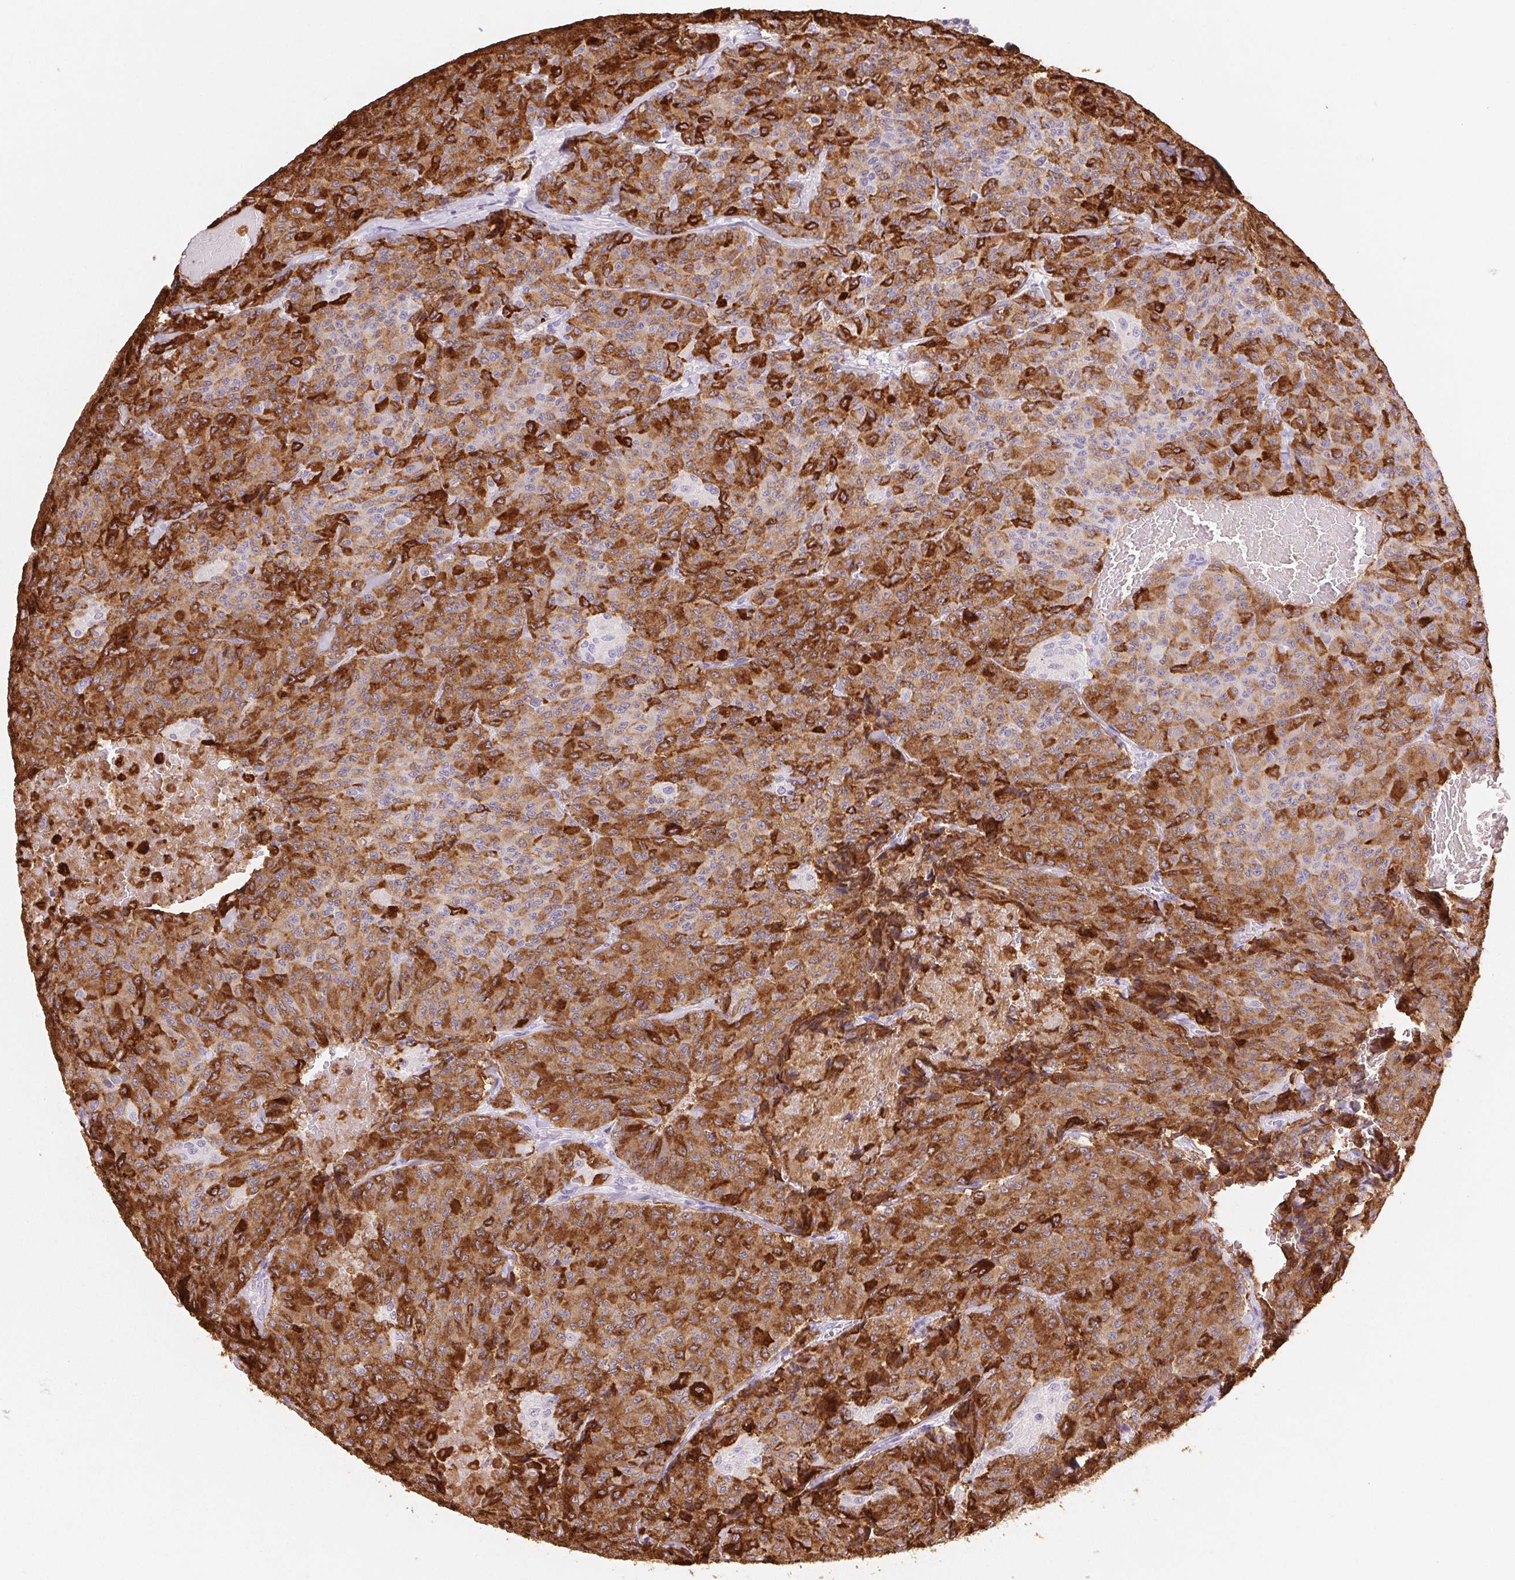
{"staining": {"intensity": "strong", "quantity": "25%-75%", "location": "cytoplasmic/membranous"}, "tissue": "carcinoid", "cell_type": "Tumor cells", "image_type": "cancer", "snomed": [{"axis": "morphology", "description": "Carcinoid, malignant, NOS"}, {"axis": "topography", "description": "Lung"}], "caption": "This is a micrograph of IHC staining of carcinoid, which shows strong positivity in the cytoplasmic/membranous of tumor cells.", "gene": "FGA", "patient": {"sex": "male", "age": 71}}